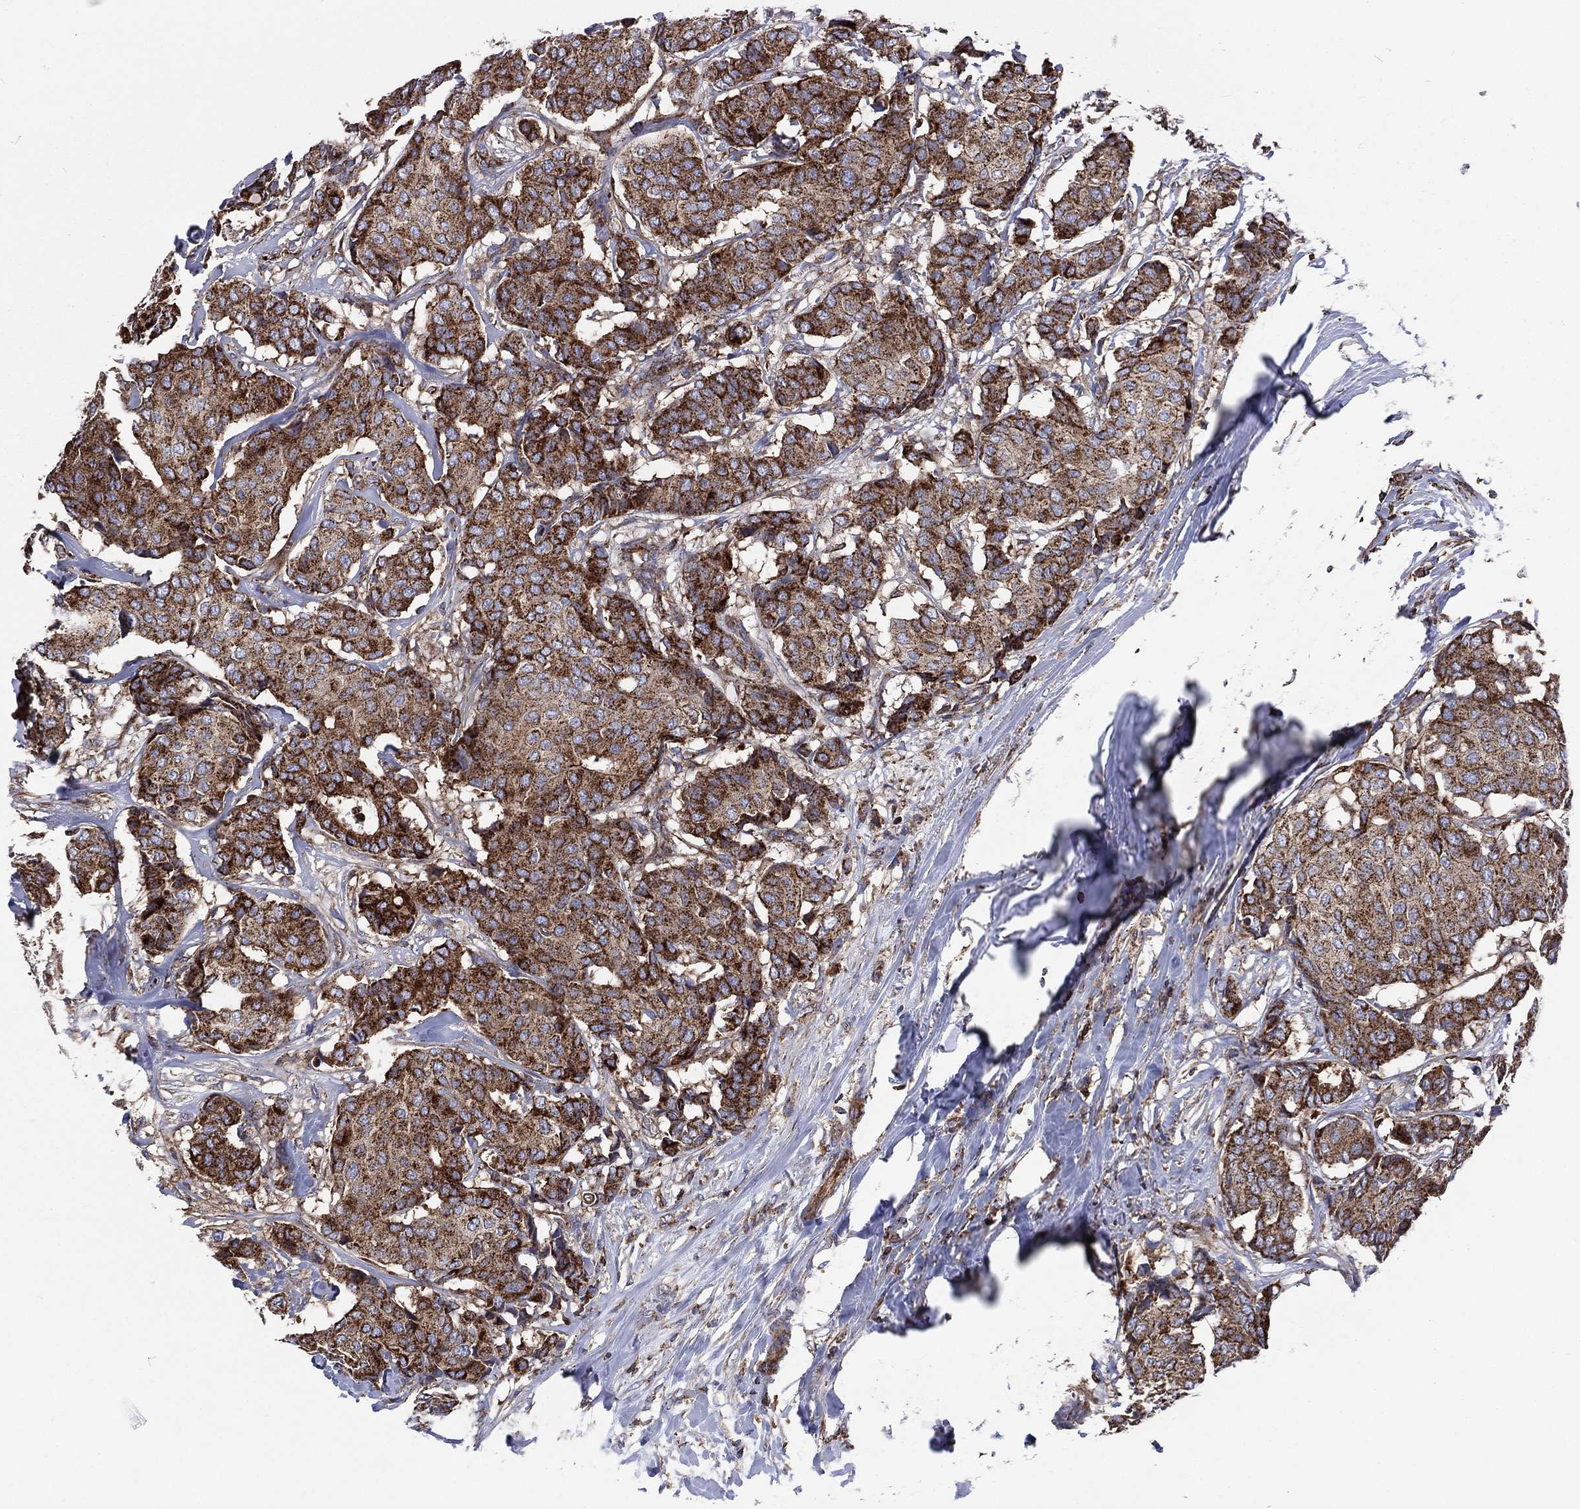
{"staining": {"intensity": "strong", "quantity": ">75%", "location": "cytoplasmic/membranous"}, "tissue": "breast cancer", "cell_type": "Tumor cells", "image_type": "cancer", "snomed": [{"axis": "morphology", "description": "Duct carcinoma"}, {"axis": "topography", "description": "Breast"}], "caption": "Immunohistochemical staining of breast intraductal carcinoma shows high levels of strong cytoplasmic/membranous protein positivity in approximately >75% of tumor cells.", "gene": "ANKRD37", "patient": {"sex": "female", "age": 75}}